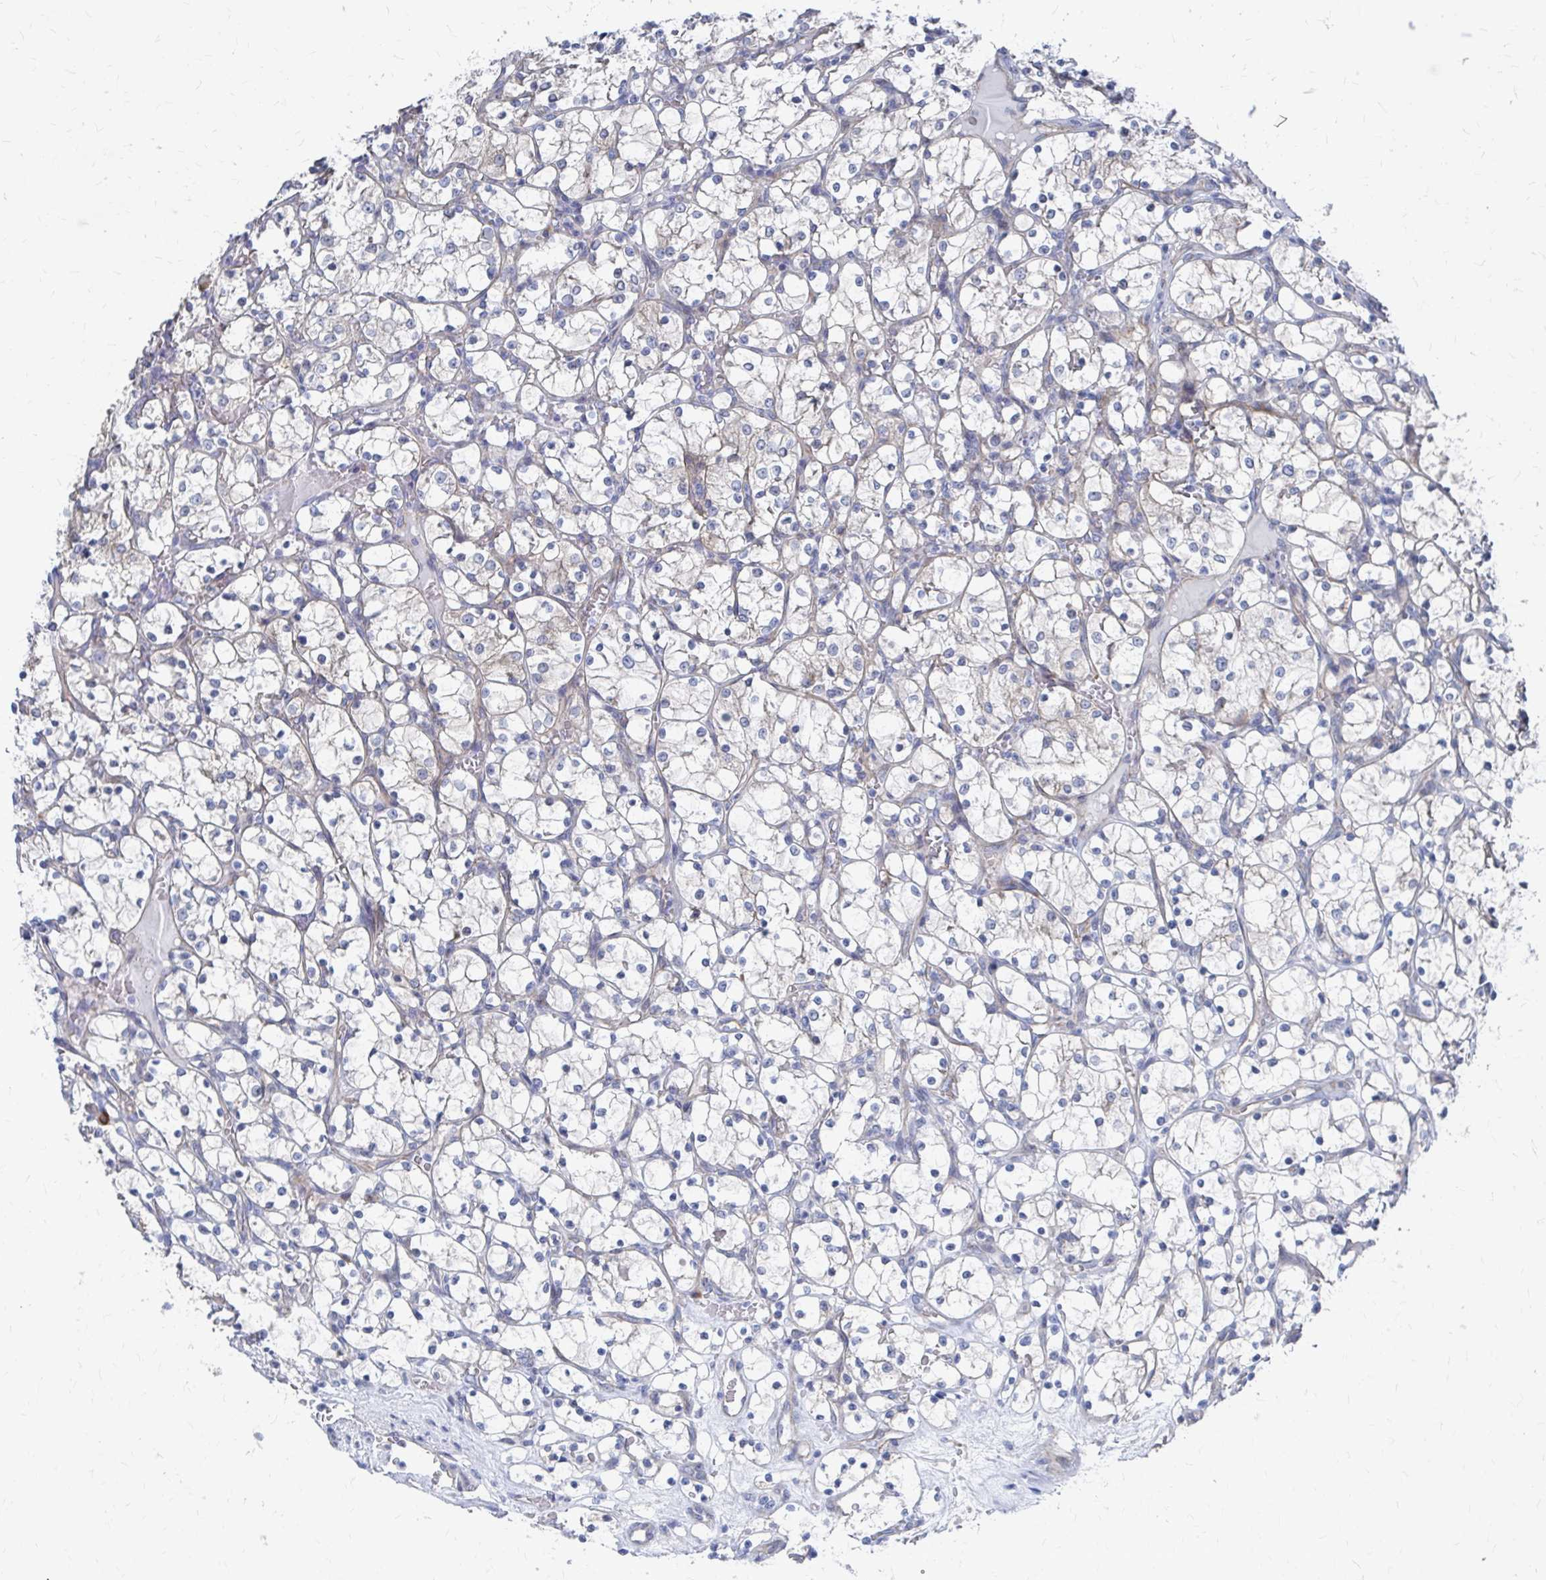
{"staining": {"intensity": "negative", "quantity": "none", "location": "none"}, "tissue": "renal cancer", "cell_type": "Tumor cells", "image_type": "cancer", "snomed": [{"axis": "morphology", "description": "Adenocarcinoma, NOS"}, {"axis": "topography", "description": "Kidney"}], "caption": "Renal adenocarcinoma stained for a protein using immunohistochemistry (IHC) reveals no positivity tumor cells.", "gene": "PLEKHG7", "patient": {"sex": "female", "age": 69}}